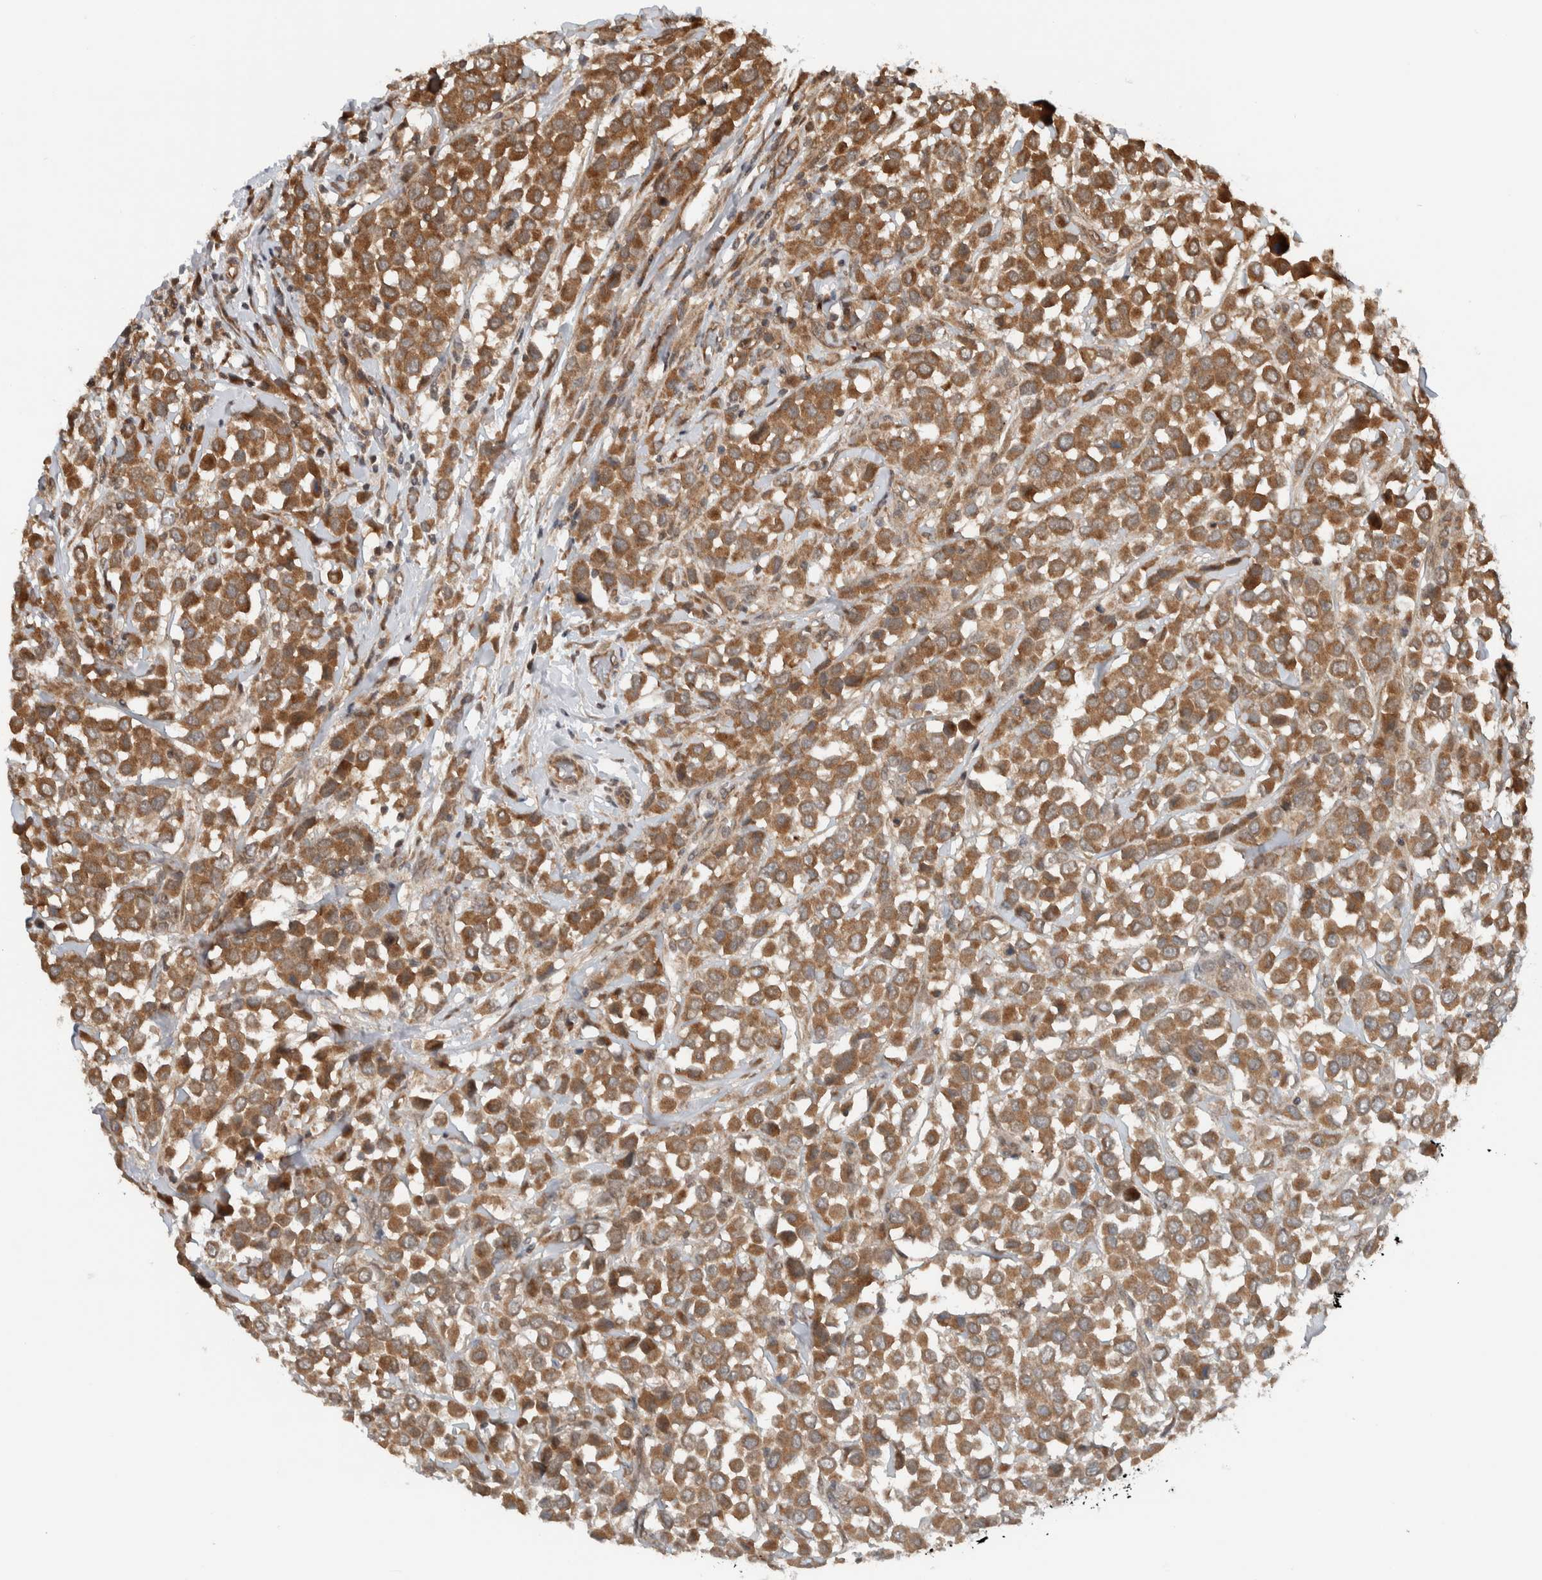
{"staining": {"intensity": "moderate", "quantity": ">75%", "location": "cytoplasmic/membranous"}, "tissue": "breast cancer", "cell_type": "Tumor cells", "image_type": "cancer", "snomed": [{"axis": "morphology", "description": "Duct carcinoma"}, {"axis": "topography", "description": "Breast"}], "caption": "The immunohistochemical stain labels moderate cytoplasmic/membranous staining in tumor cells of breast cancer (intraductal carcinoma) tissue.", "gene": "KLHL6", "patient": {"sex": "female", "age": 61}}